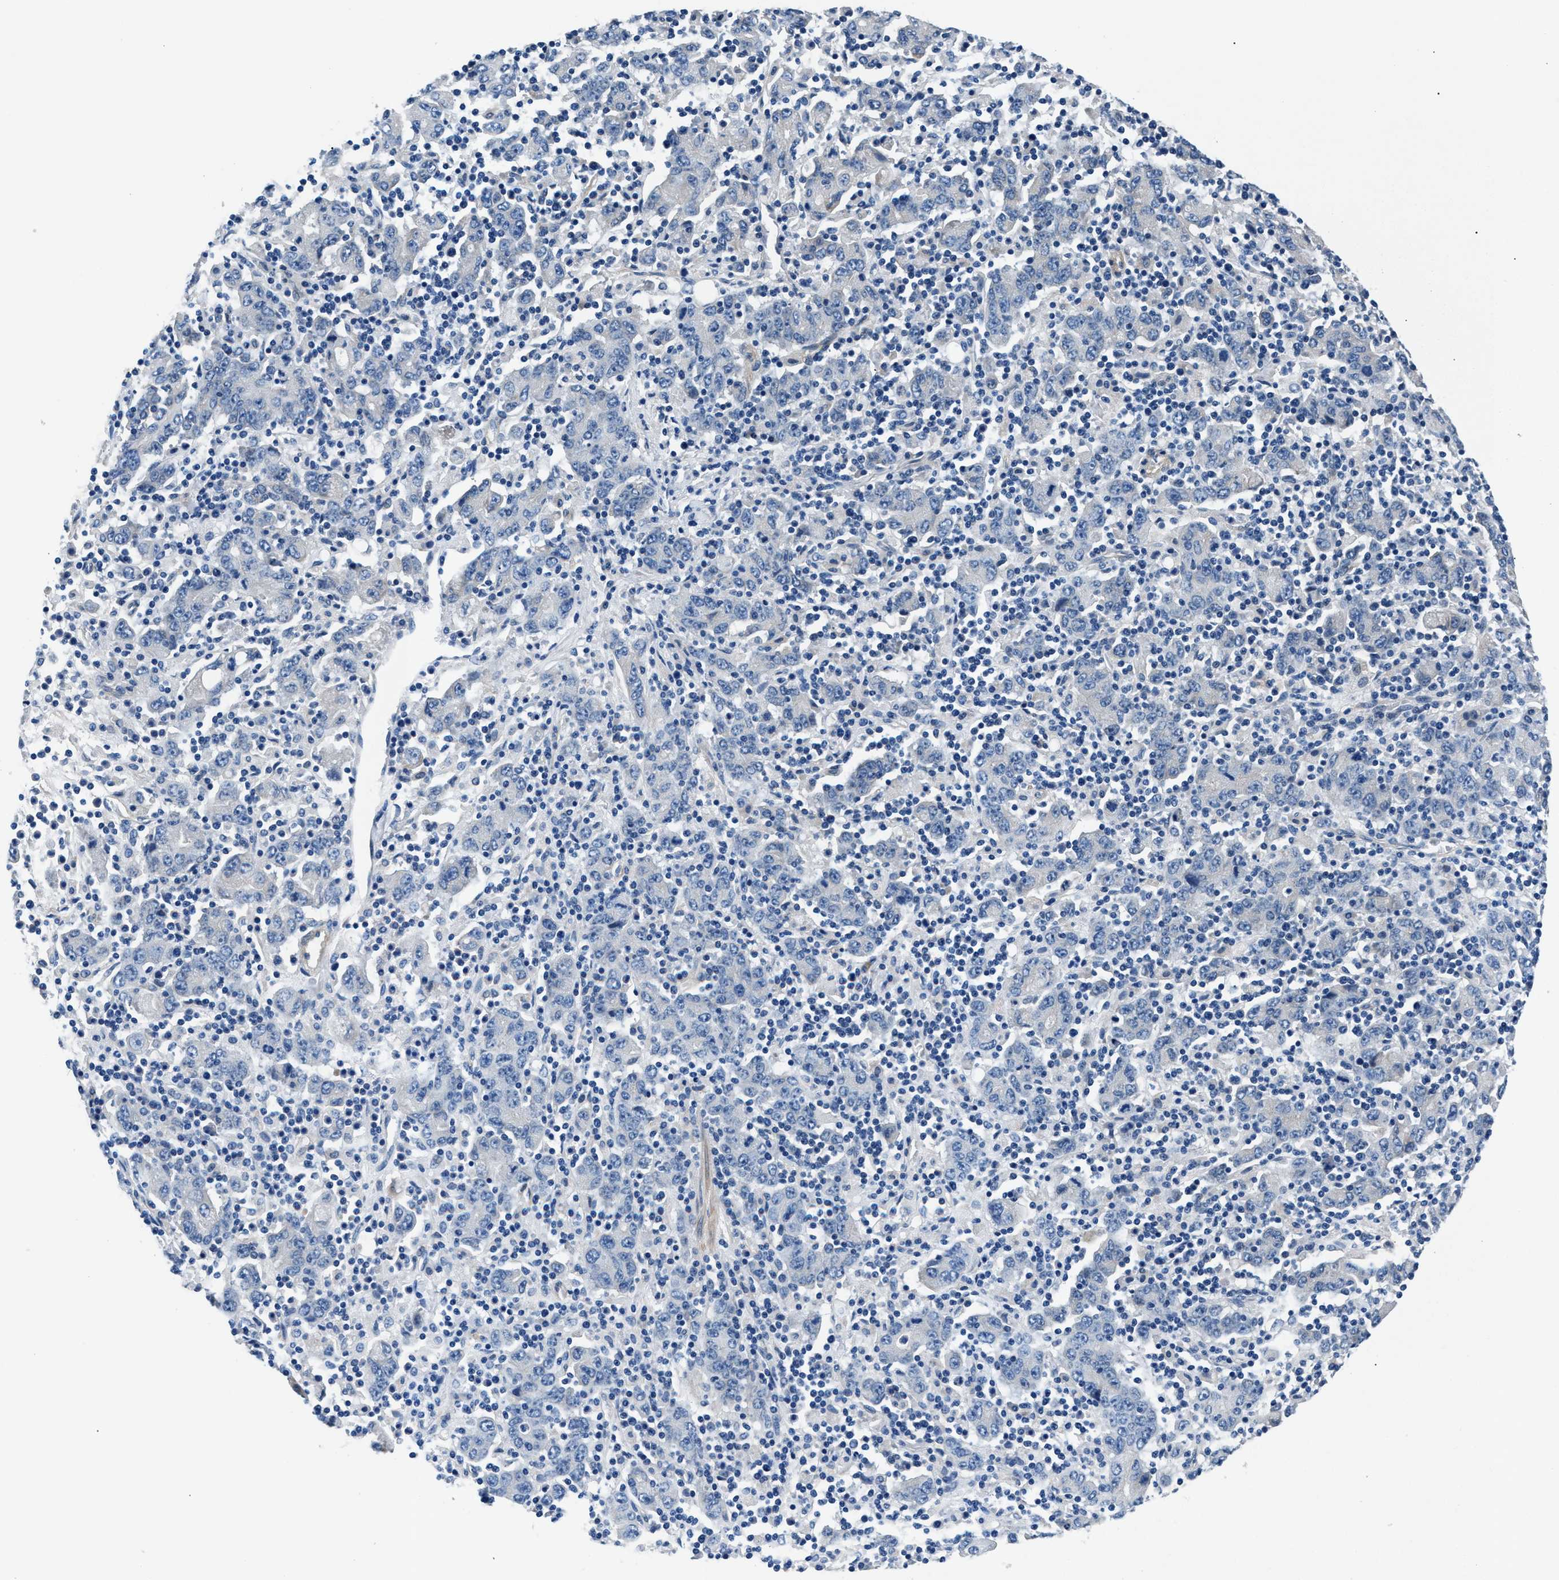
{"staining": {"intensity": "moderate", "quantity": "<25%", "location": "cytoplasmic/membranous"}, "tissue": "stomach cancer", "cell_type": "Tumor cells", "image_type": "cancer", "snomed": [{"axis": "morphology", "description": "Adenocarcinoma, NOS"}, {"axis": "topography", "description": "Stomach, upper"}], "caption": "A brown stain highlights moderate cytoplasmic/membranous expression of a protein in human stomach cancer (adenocarcinoma) tumor cells. (DAB (3,3'-diaminobenzidine) IHC with brightfield microscopy, high magnification).", "gene": "CDRT4", "patient": {"sex": "male", "age": 69}}